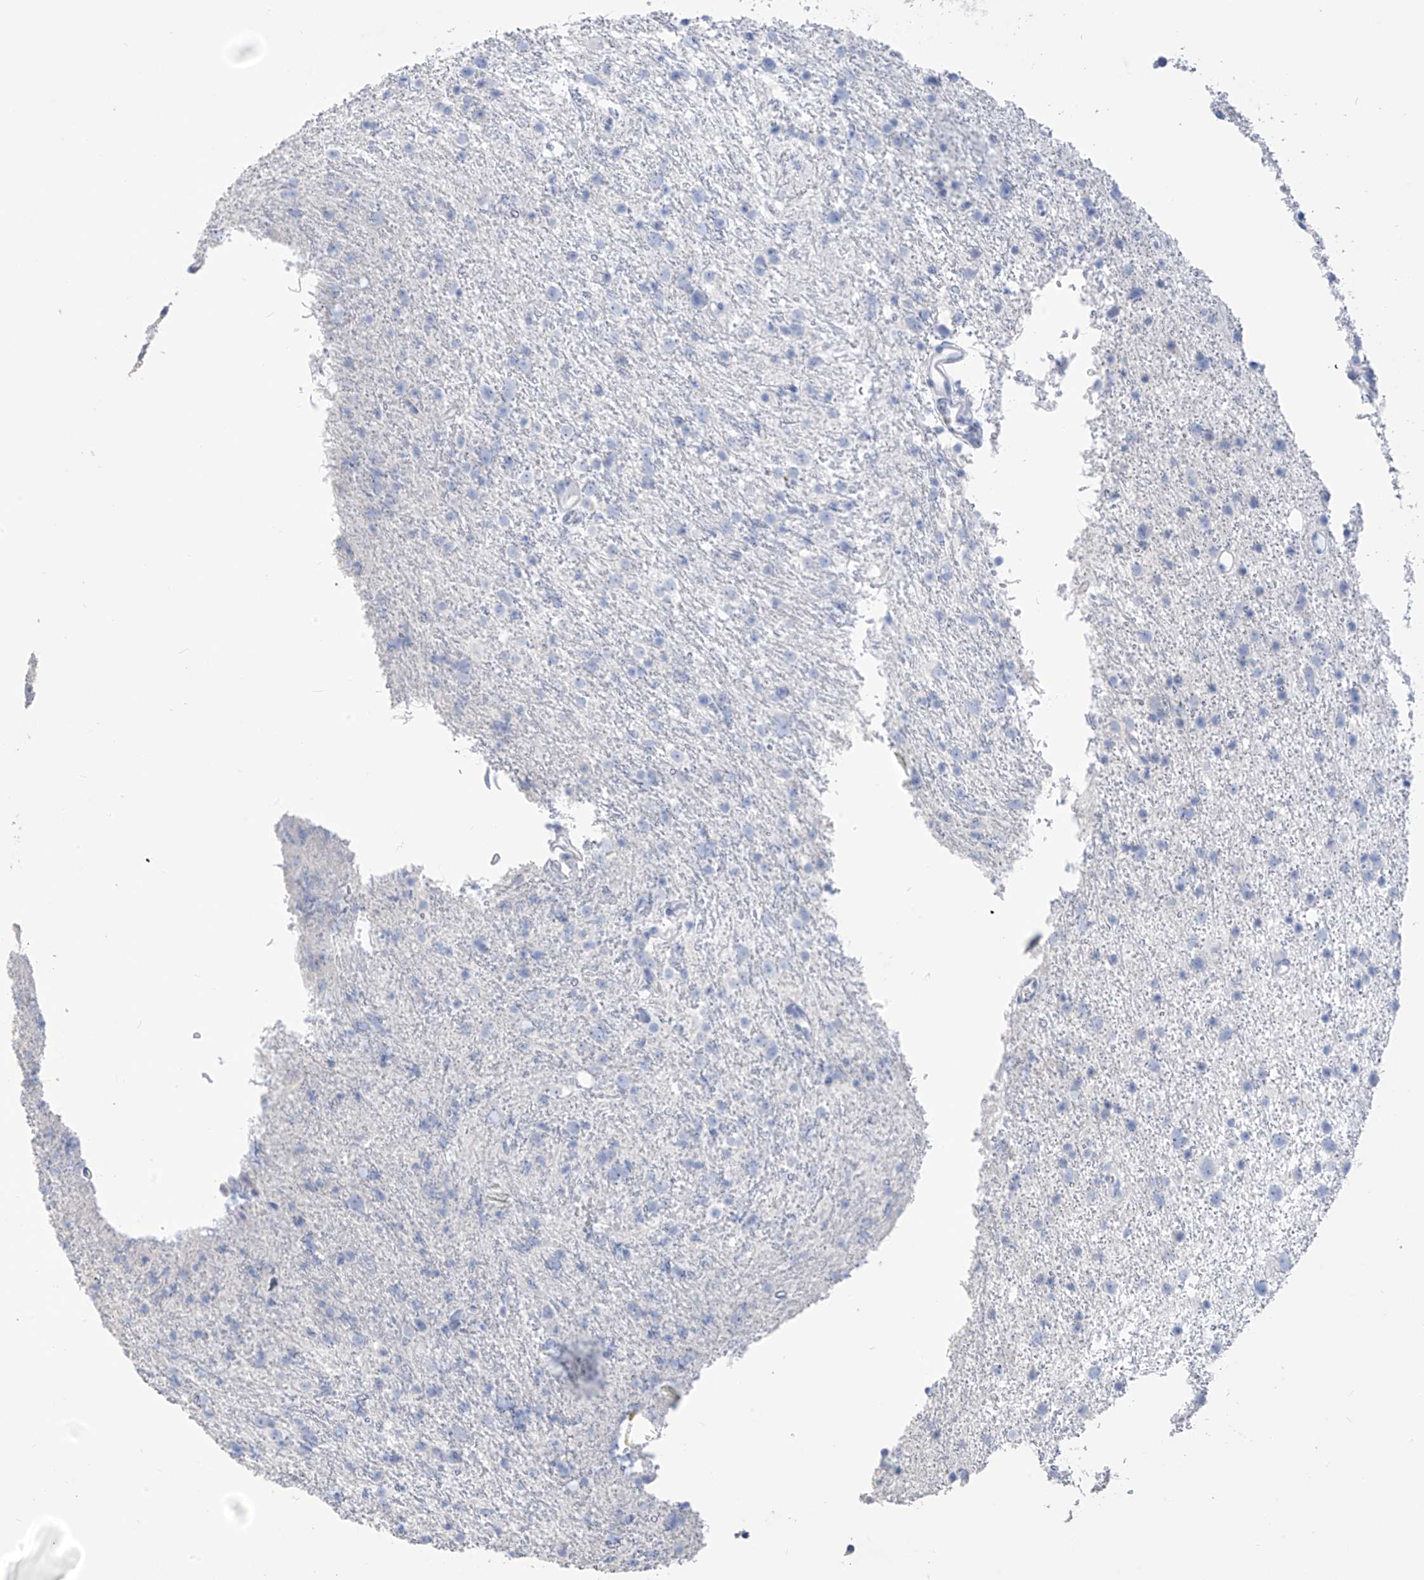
{"staining": {"intensity": "negative", "quantity": "none", "location": "none"}, "tissue": "glioma", "cell_type": "Tumor cells", "image_type": "cancer", "snomed": [{"axis": "morphology", "description": "Glioma, malignant, Low grade"}, {"axis": "topography", "description": "Cerebral cortex"}], "caption": "A photomicrograph of malignant glioma (low-grade) stained for a protein shows no brown staining in tumor cells.", "gene": "PAFAH1B3", "patient": {"sex": "female", "age": 39}}